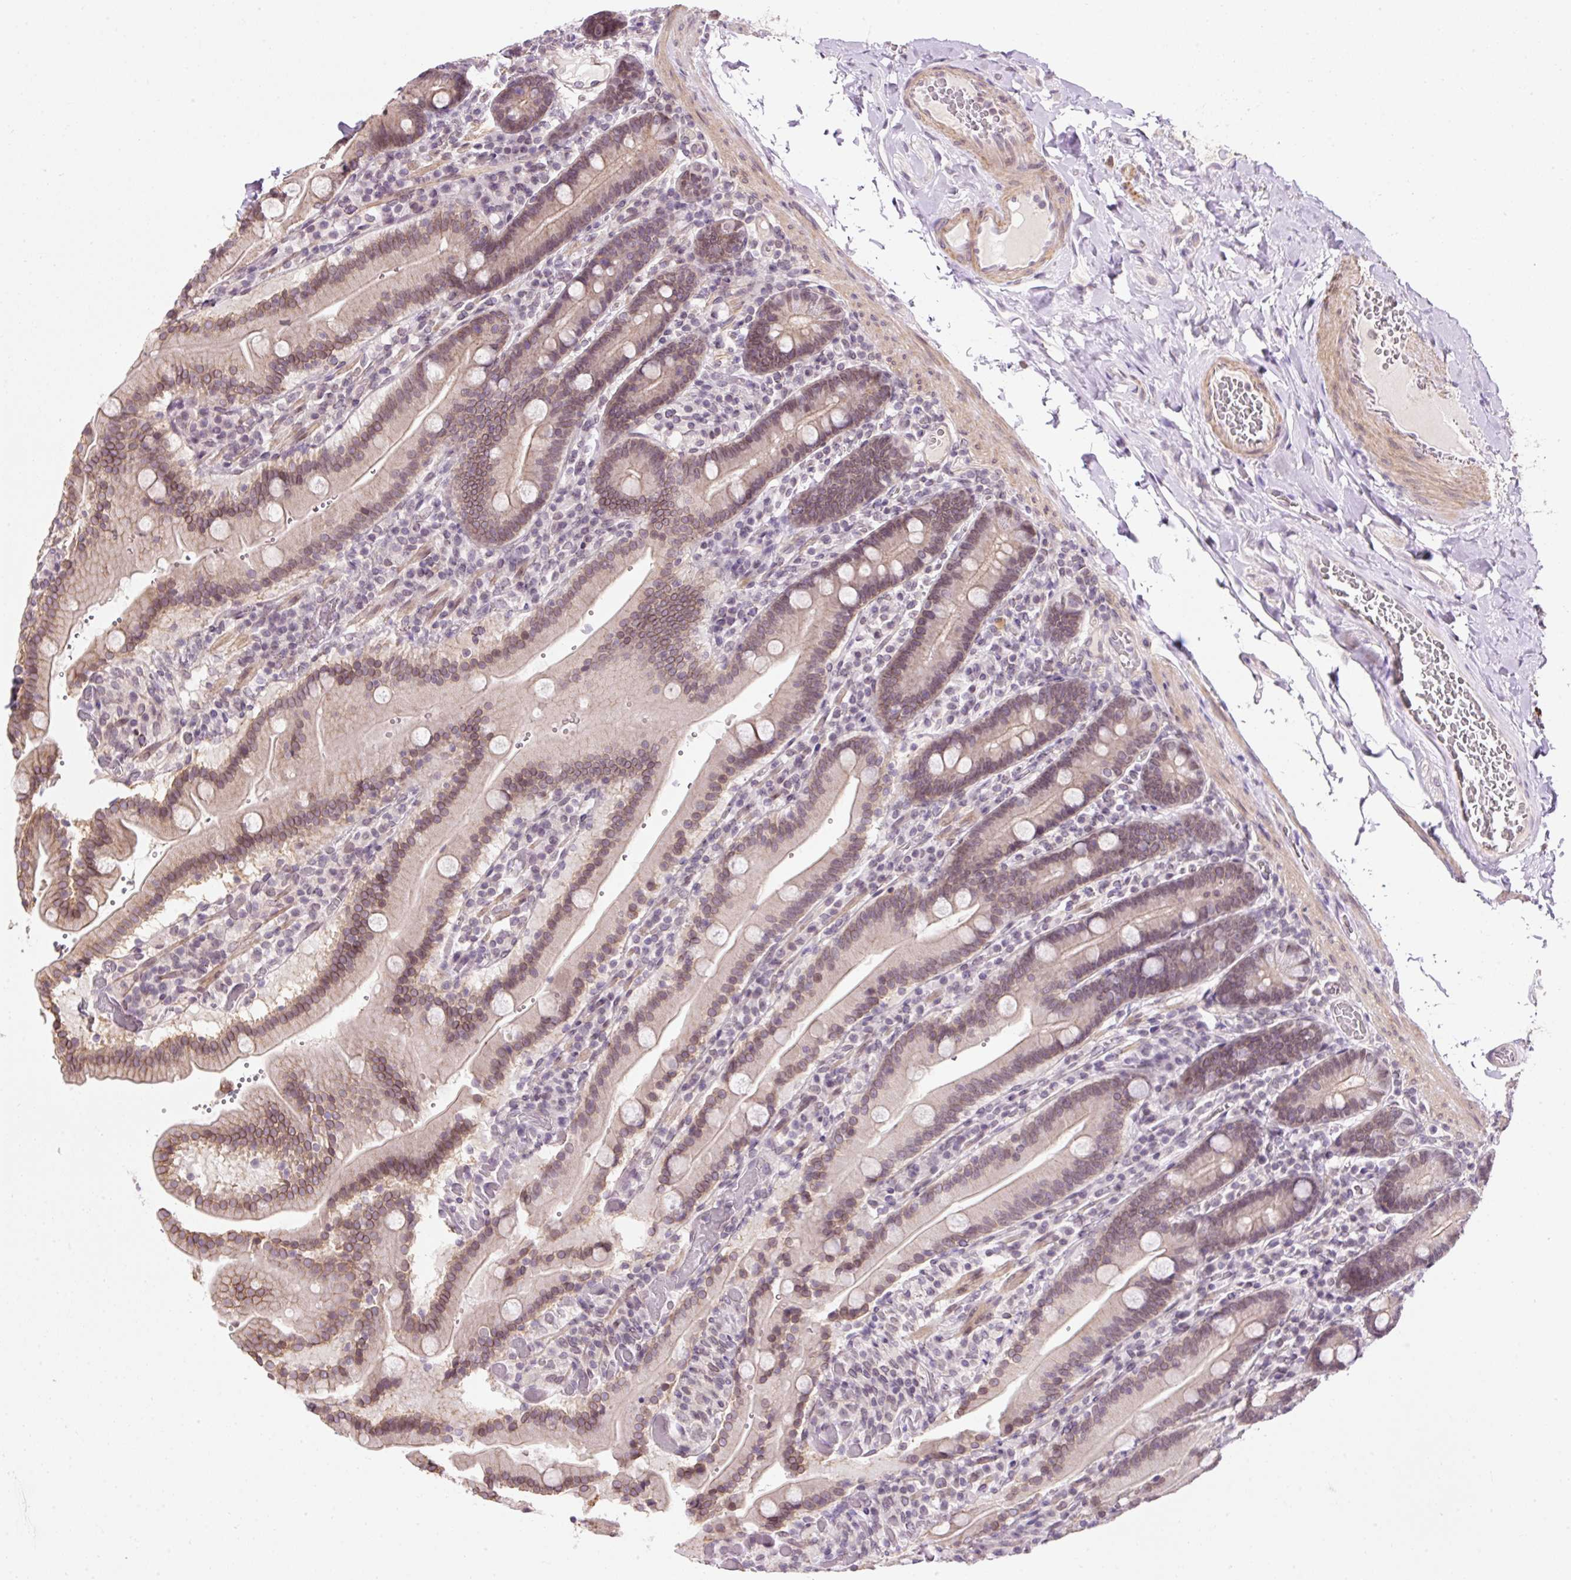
{"staining": {"intensity": "moderate", "quantity": ">75%", "location": "cytoplasmic/membranous,nuclear"}, "tissue": "duodenum", "cell_type": "Glandular cells", "image_type": "normal", "snomed": [{"axis": "morphology", "description": "Normal tissue, NOS"}, {"axis": "topography", "description": "Duodenum"}], "caption": "Protein positivity by immunohistochemistry displays moderate cytoplasmic/membranous,nuclear positivity in about >75% of glandular cells in unremarkable duodenum.", "gene": "ZNF610", "patient": {"sex": "female", "age": 62}}